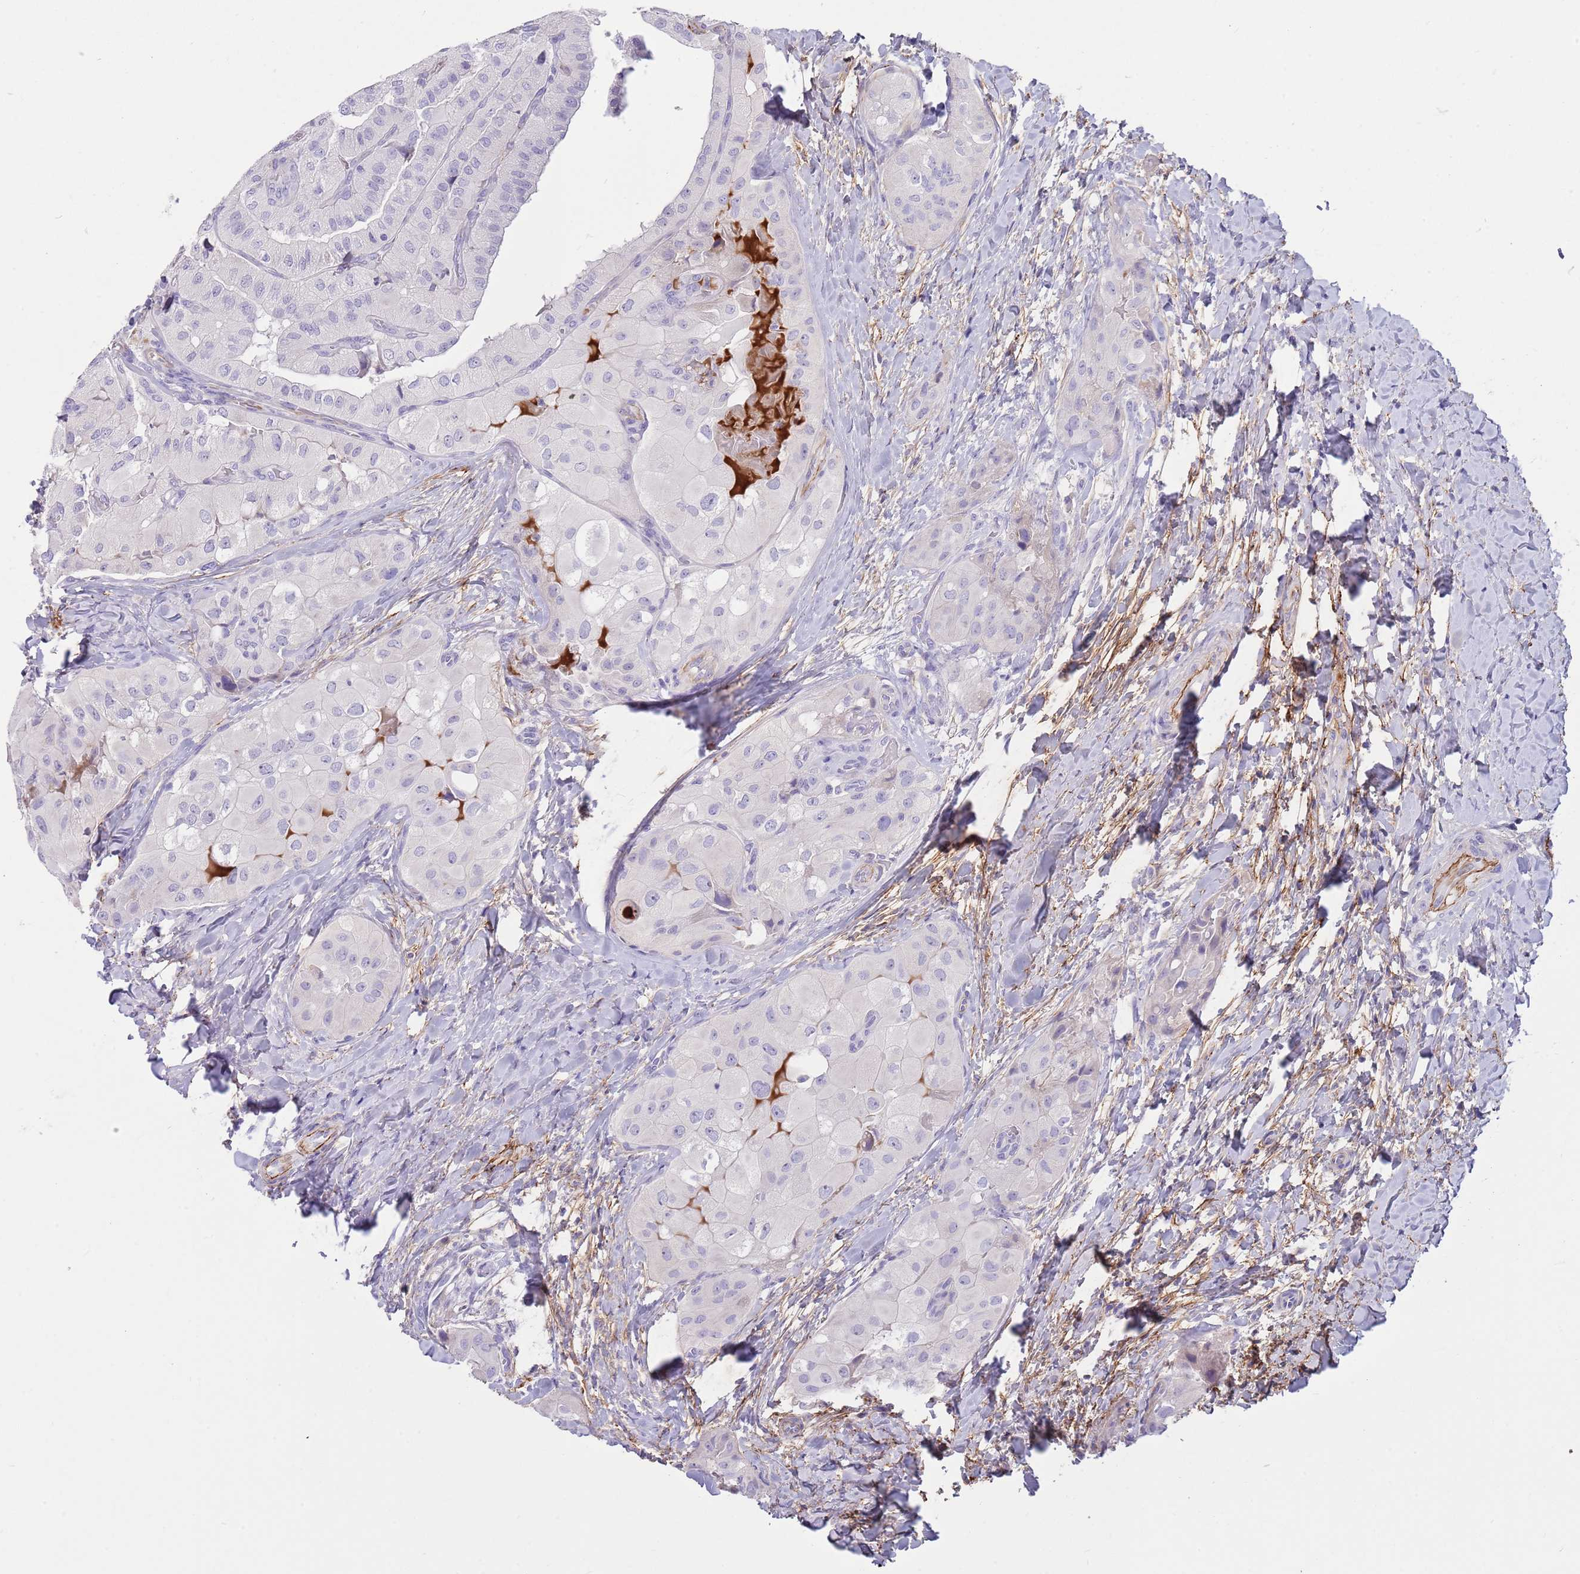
{"staining": {"intensity": "negative", "quantity": "none", "location": "none"}, "tissue": "thyroid cancer", "cell_type": "Tumor cells", "image_type": "cancer", "snomed": [{"axis": "morphology", "description": "Normal tissue, NOS"}, {"axis": "morphology", "description": "Papillary adenocarcinoma, NOS"}, {"axis": "topography", "description": "Thyroid gland"}], "caption": "The immunohistochemistry photomicrograph has no significant staining in tumor cells of thyroid cancer (papillary adenocarcinoma) tissue.", "gene": "LEPROTL1", "patient": {"sex": "female", "age": 59}}